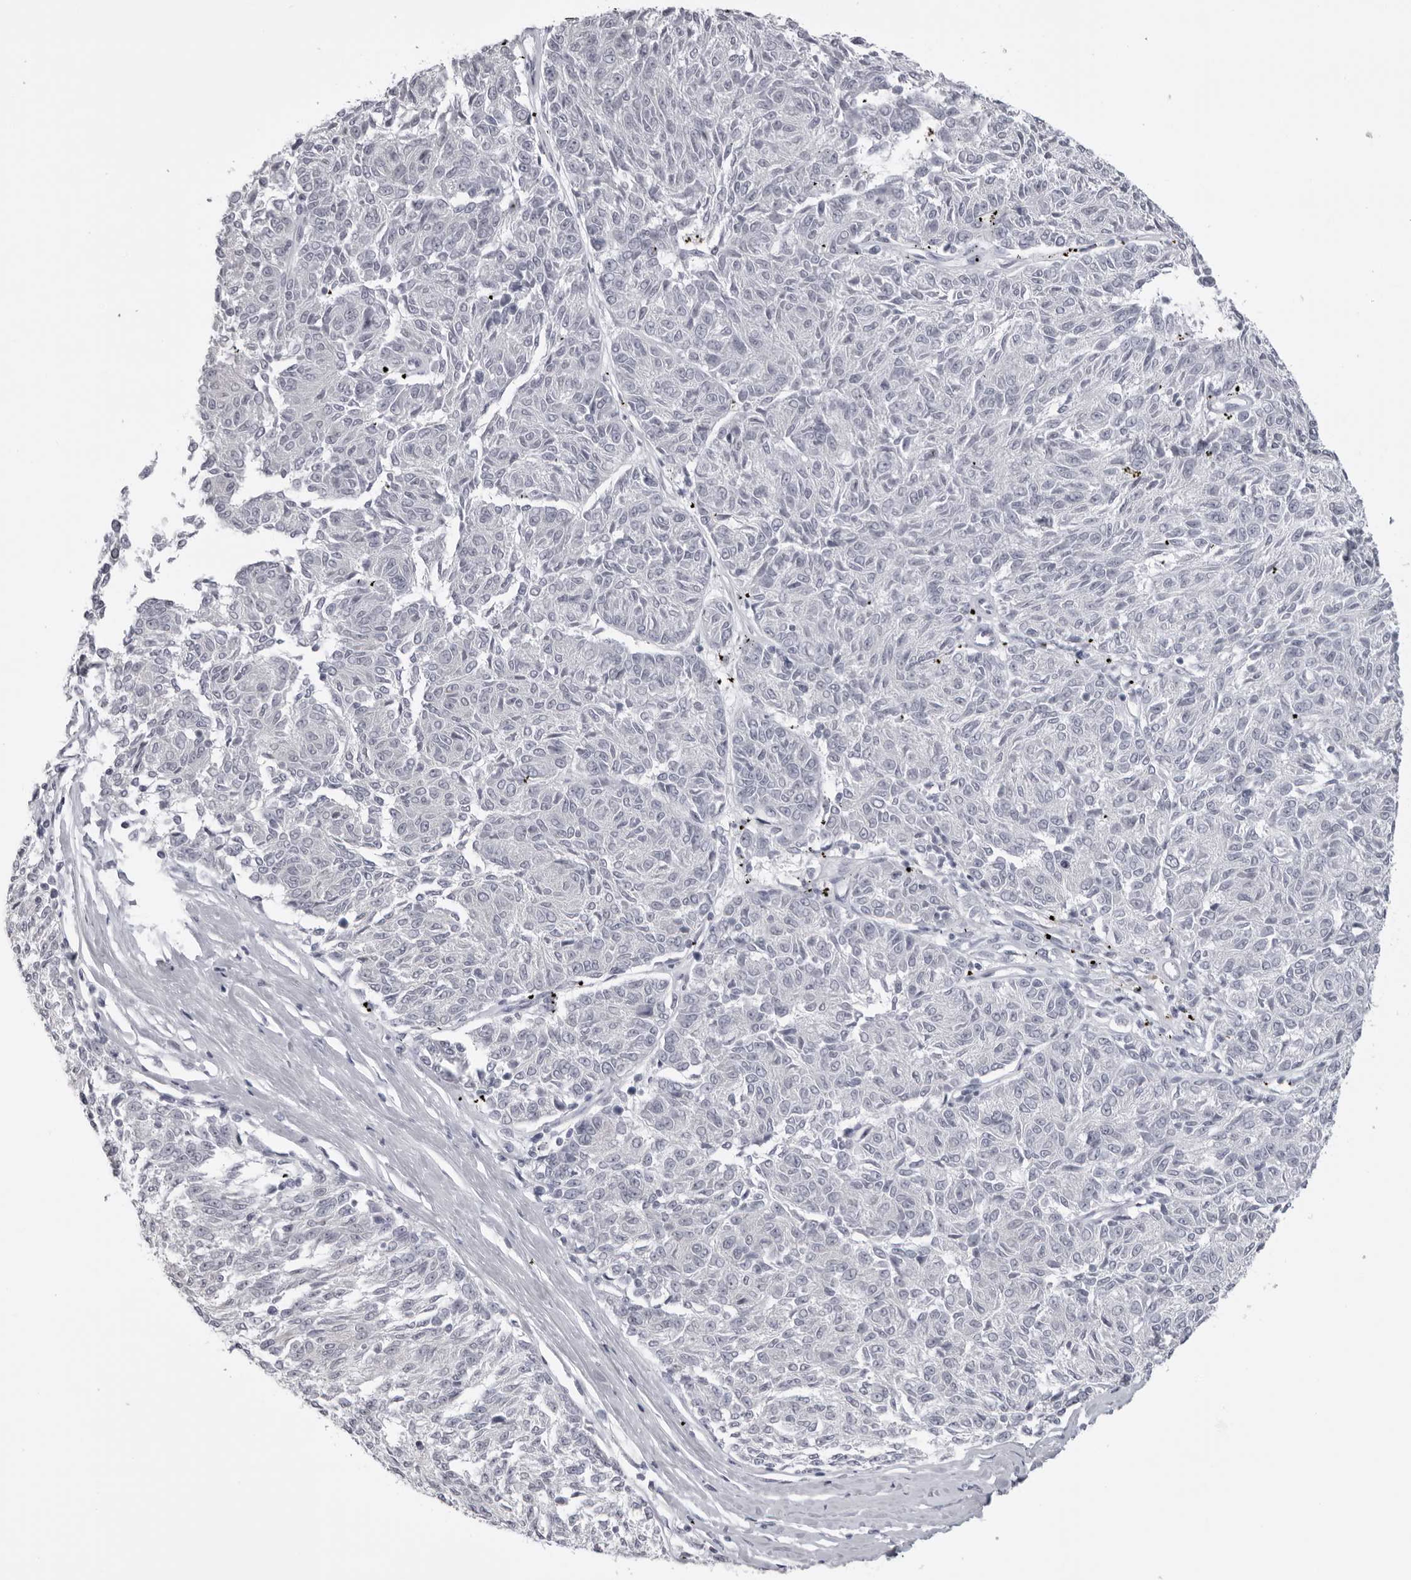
{"staining": {"intensity": "negative", "quantity": "none", "location": "none"}, "tissue": "melanoma", "cell_type": "Tumor cells", "image_type": "cancer", "snomed": [{"axis": "morphology", "description": "Malignant melanoma, NOS"}, {"axis": "topography", "description": "Skin"}], "caption": "Immunohistochemistry (IHC) of human malignant melanoma displays no staining in tumor cells.", "gene": "DNALI1", "patient": {"sex": "female", "age": 72}}